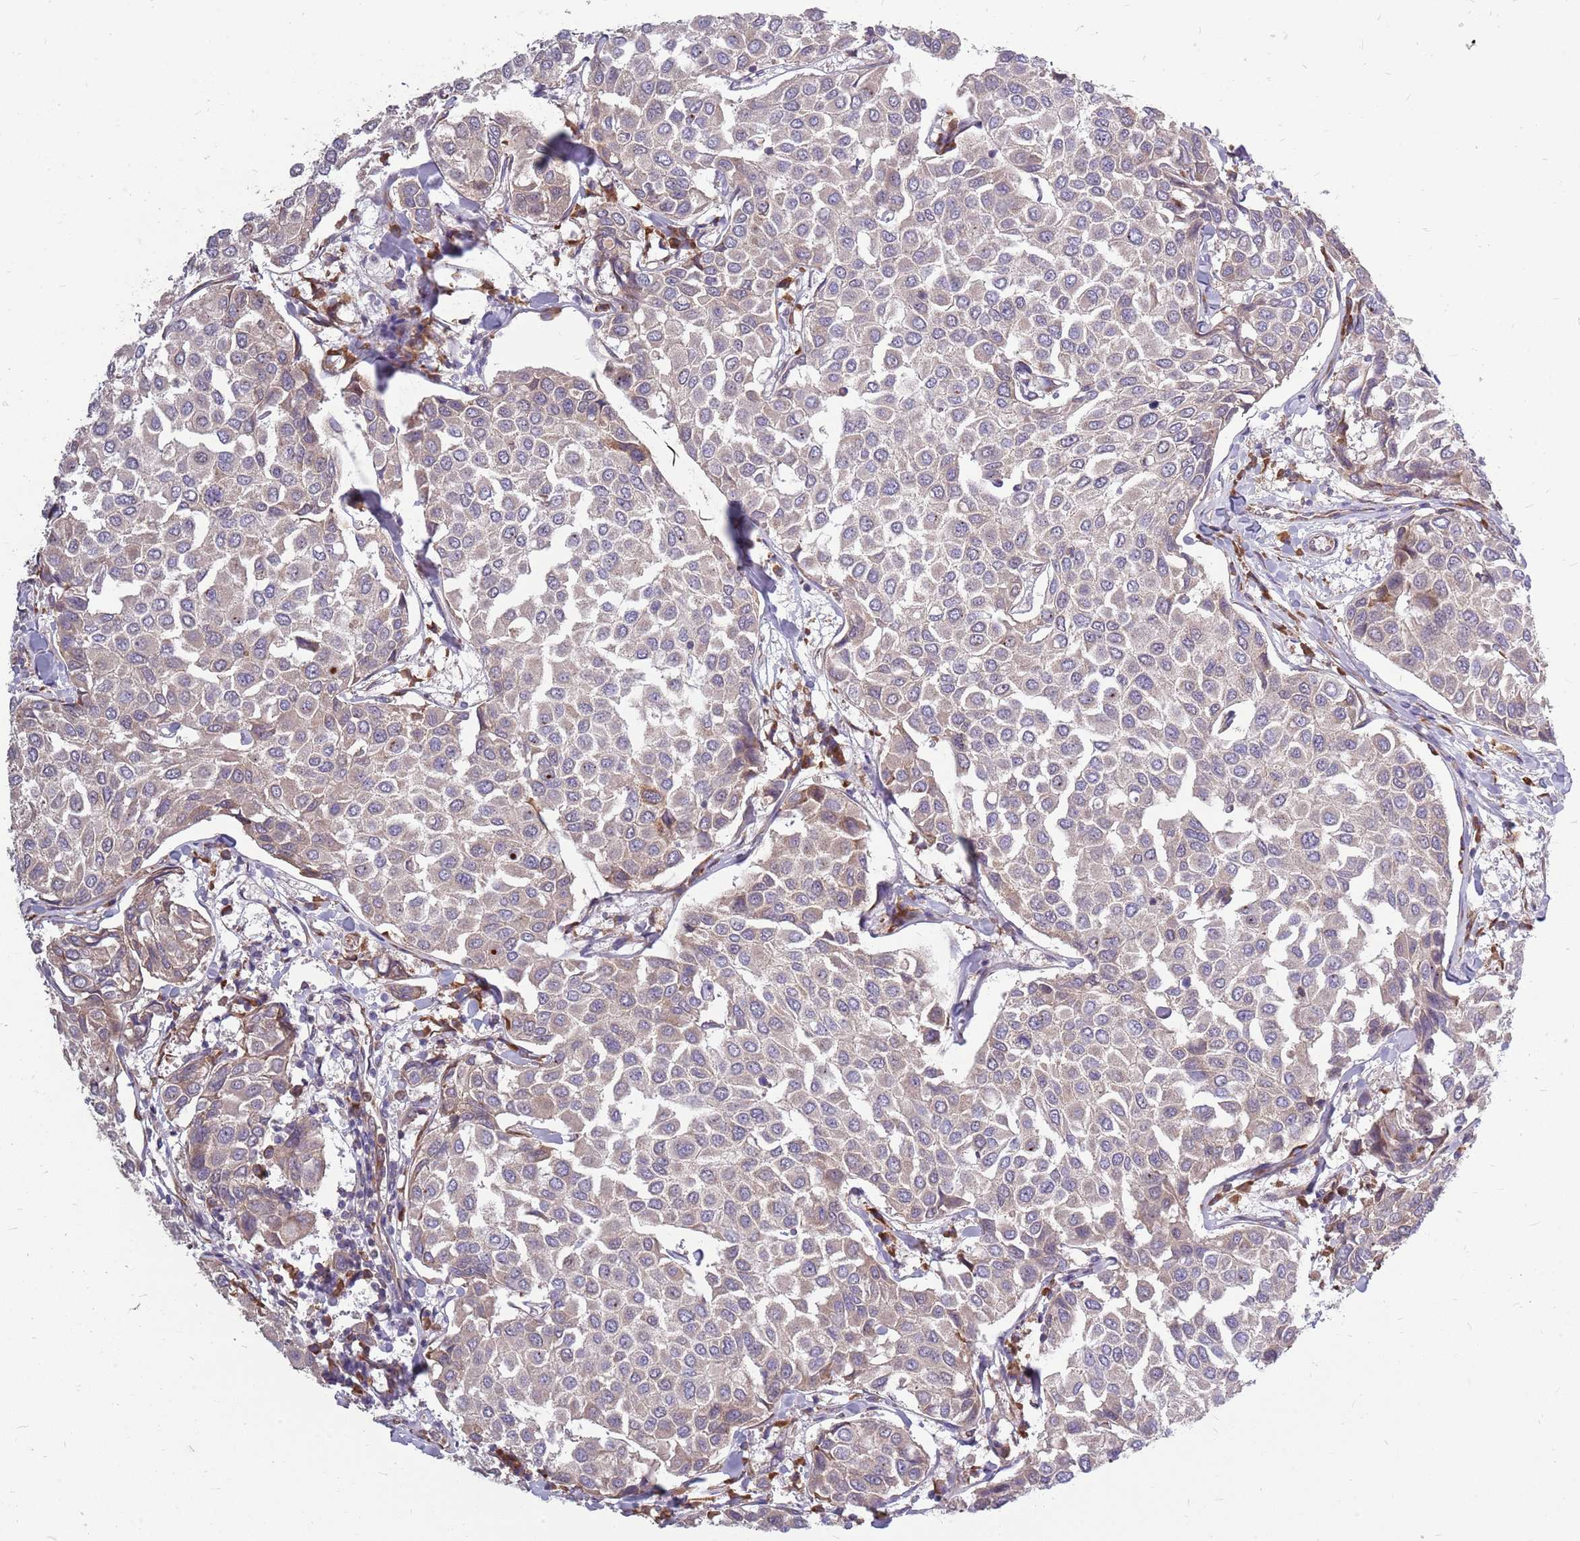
{"staining": {"intensity": "weak", "quantity": "<25%", "location": "cytoplasmic/membranous"}, "tissue": "breast cancer", "cell_type": "Tumor cells", "image_type": "cancer", "snomed": [{"axis": "morphology", "description": "Duct carcinoma"}, {"axis": "topography", "description": "Breast"}], "caption": "Intraductal carcinoma (breast) stained for a protein using IHC reveals no positivity tumor cells.", "gene": "PPP1R27", "patient": {"sex": "female", "age": 55}}